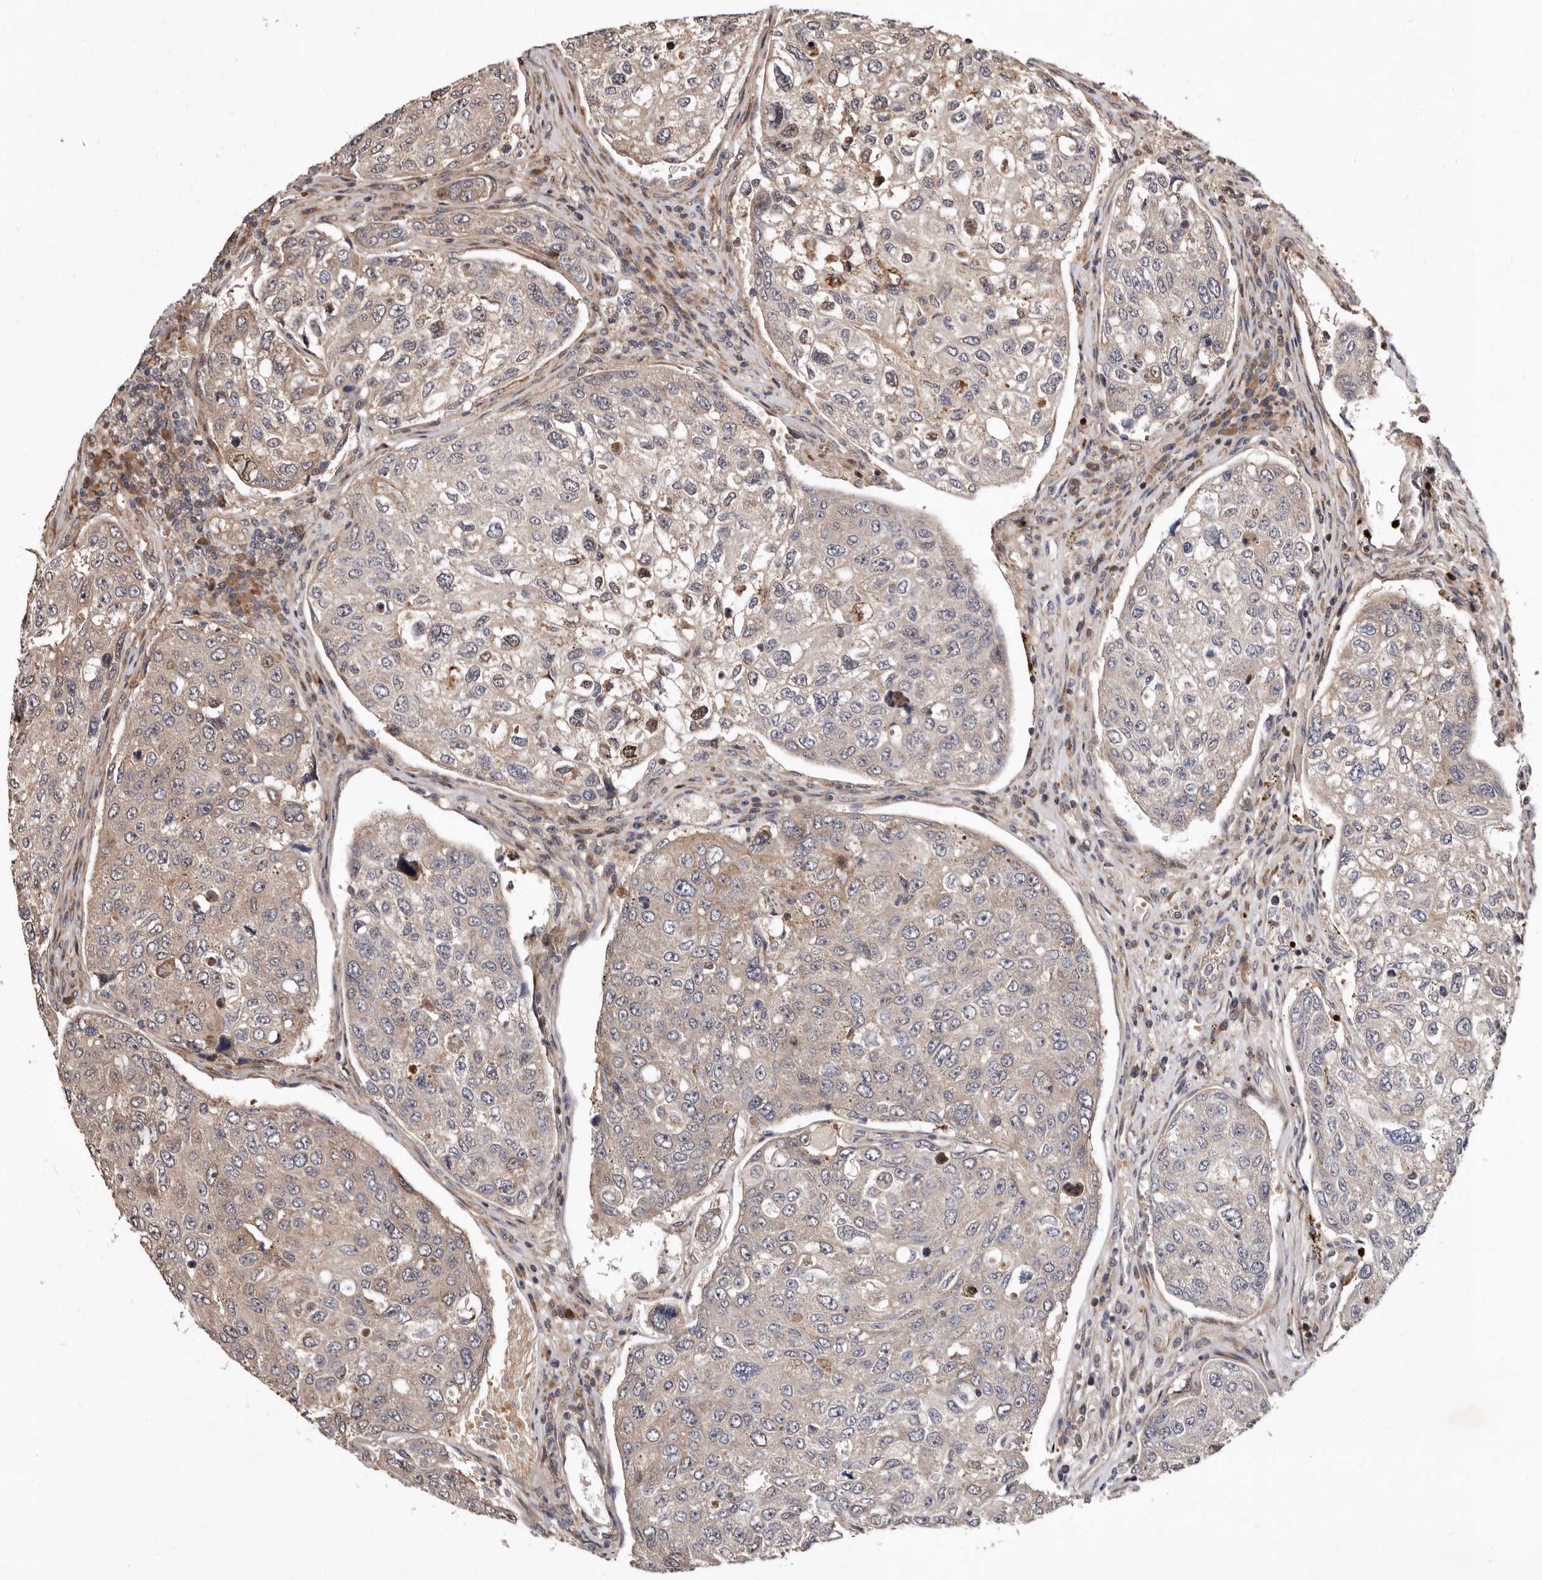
{"staining": {"intensity": "negative", "quantity": "none", "location": "none"}, "tissue": "urothelial cancer", "cell_type": "Tumor cells", "image_type": "cancer", "snomed": [{"axis": "morphology", "description": "Urothelial carcinoma, High grade"}, {"axis": "topography", "description": "Lymph node"}, {"axis": "topography", "description": "Urinary bladder"}], "caption": "High power microscopy histopathology image of an immunohistochemistry image of urothelial cancer, revealing no significant positivity in tumor cells.", "gene": "WEE2", "patient": {"sex": "male", "age": 51}}